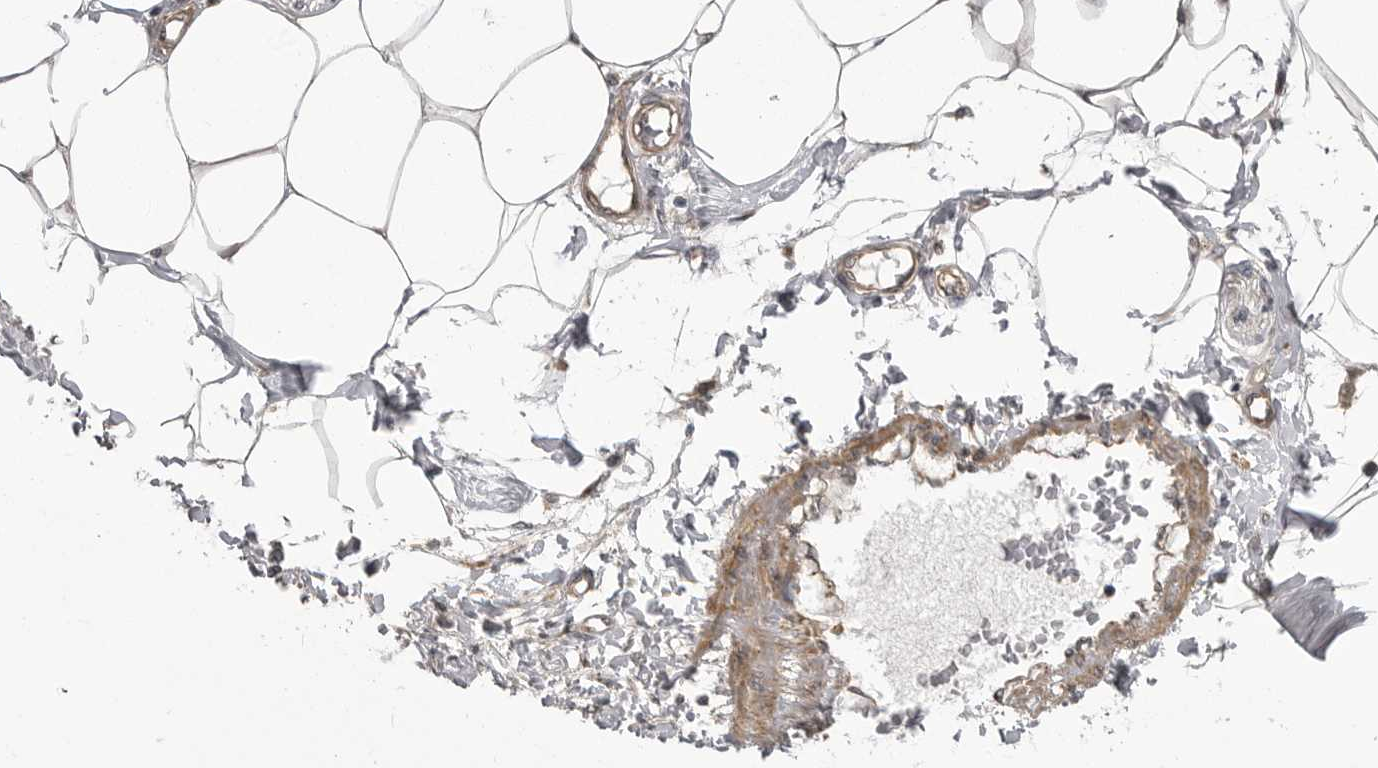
{"staining": {"intensity": "weak", "quantity": ">75%", "location": "cytoplasmic/membranous"}, "tissue": "adipose tissue", "cell_type": "Adipocytes", "image_type": "normal", "snomed": [{"axis": "morphology", "description": "Normal tissue, NOS"}, {"axis": "morphology", "description": "Adenocarcinoma, NOS"}, {"axis": "topography", "description": "Colon"}, {"axis": "topography", "description": "Peripheral nerve tissue"}], "caption": "Human adipose tissue stained for a protein (brown) shows weak cytoplasmic/membranous positive expression in about >75% of adipocytes.", "gene": "PDCL", "patient": {"sex": "male", "age": 14}}